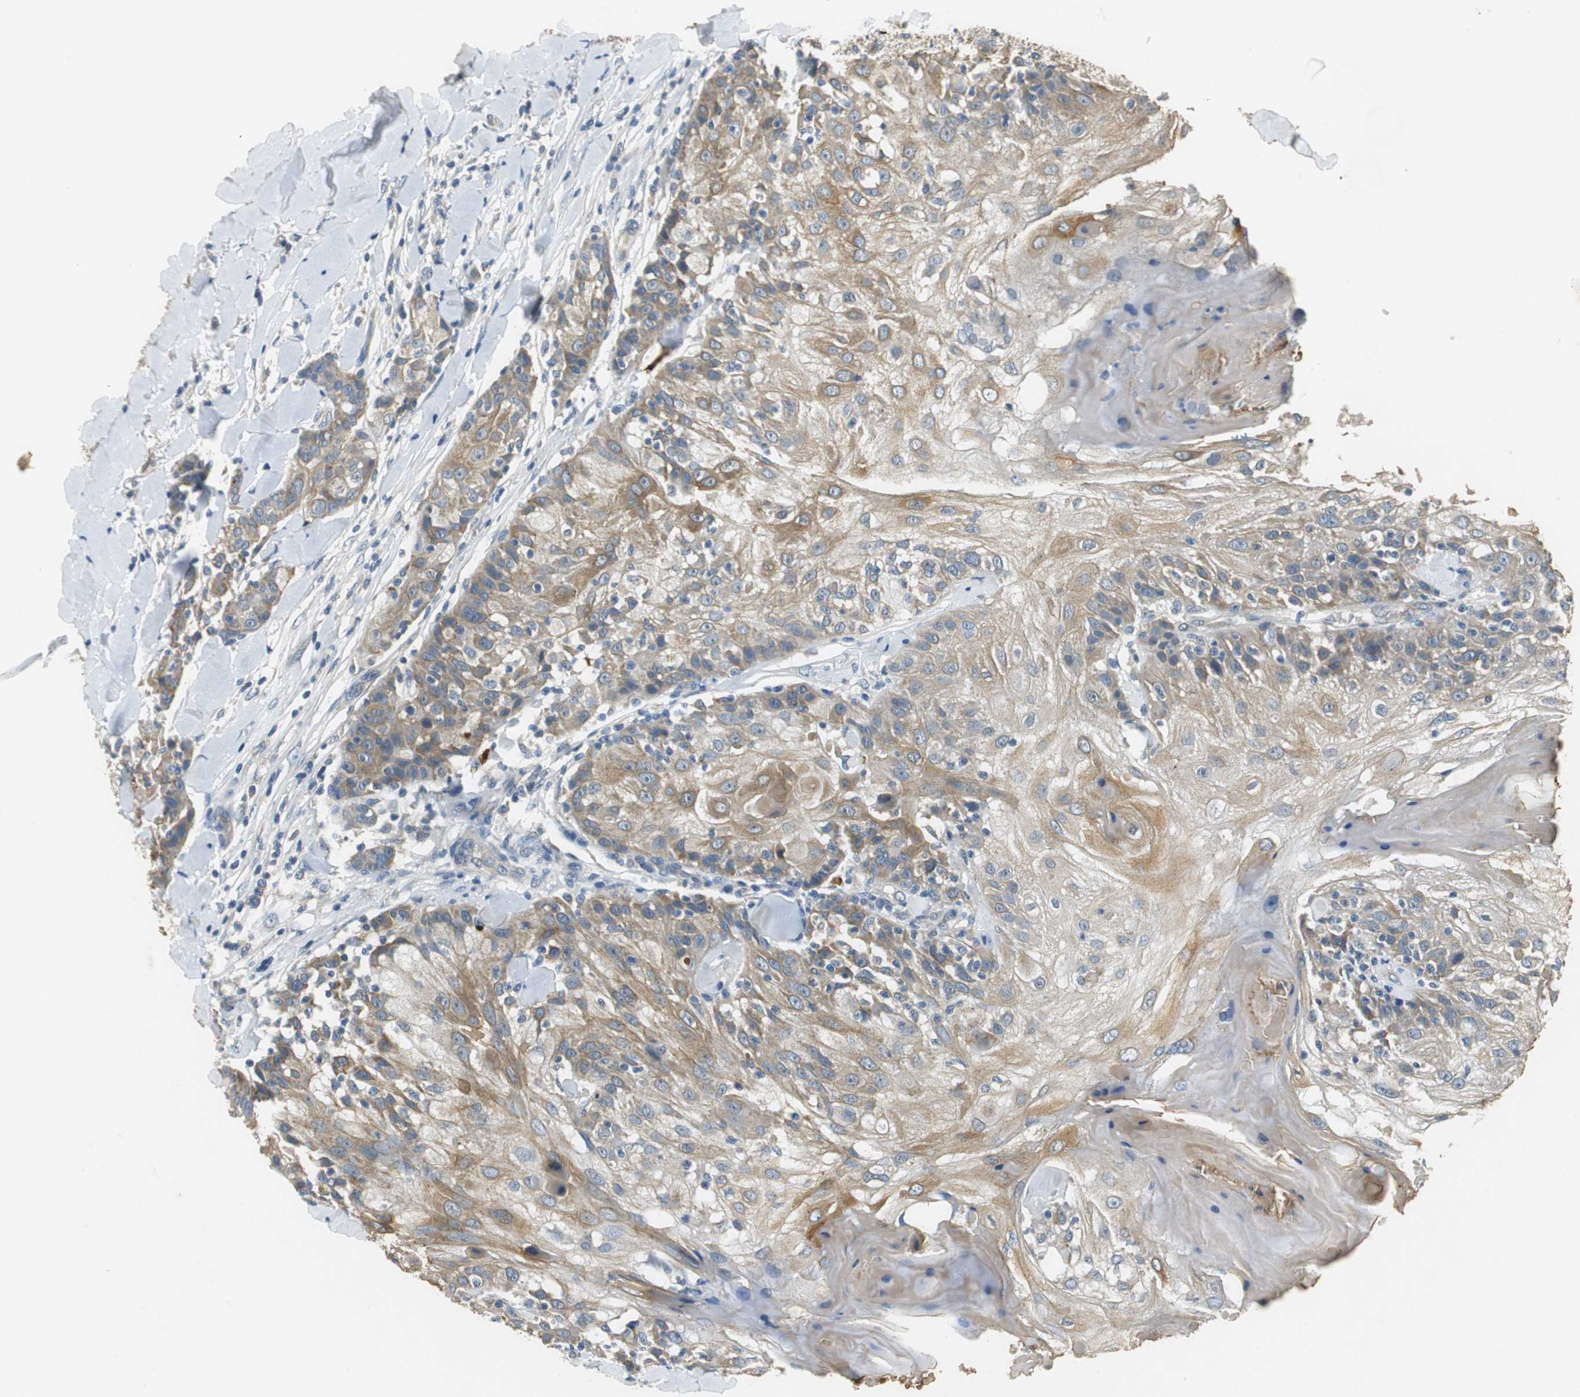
{"staining": {"intensity": "moderate", "quantity": "25%-75%", "location": "cytoplasmic/membranous"}, "tissue": "skin cancer", "cell_type": "Tumor cells", "image_type": "cancer", "snomed": [{"axis": "morphology", "description": "Normal tissue, NOS"}, {"axis": "morphology", "description": "Squamous cell carcinoma, NOS"}, {"axis": "topography", "description": "Skin"}], "caption": "Immunohistochemical staining of squamous cell carcinoma (skin) exhibits medium levels of moderate cytoplasmic/membranous staining in approximately 25%-75% of tumor cells.", "gene": "FADS2", "patient": {"sex": "female", "age": 83}}